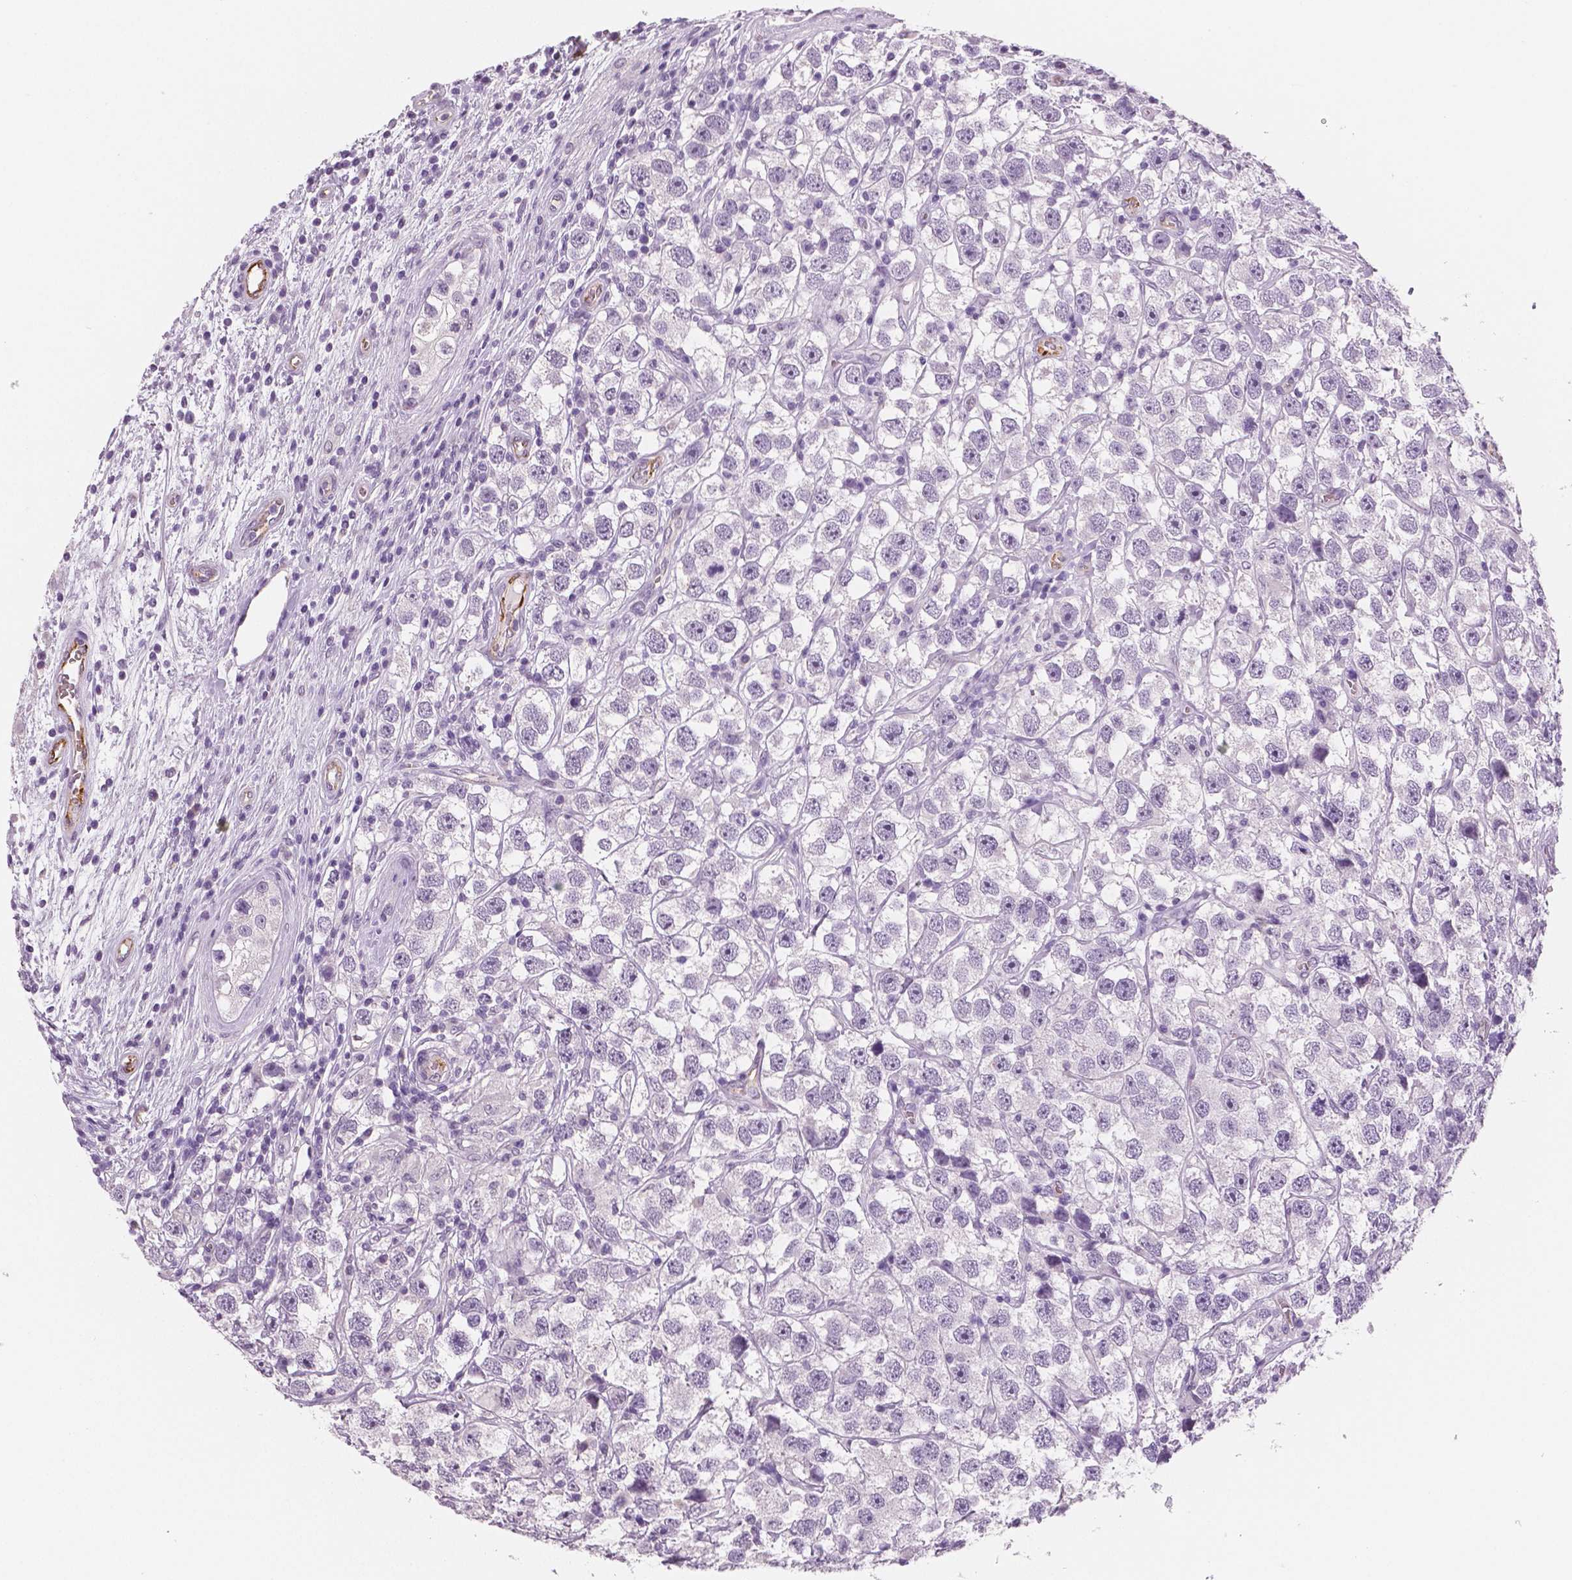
{"staining": {"intensity": "negative", "quantity": "none", "location": "none"}, "tissue": "testis cancer", "cell_type": "Tumor cells", "image_type": "cancer", "snomed": [{"axis": "morphology", "description": "Seminoma, NOS"}, {"axis": "topography", "description": "Testis"}], "caption": "The image demonstrates no staining of tumor cells in testis cancer (seminoma).", "gene": "TSPAN7", "patient": {"sex": "male", "age": 26}}